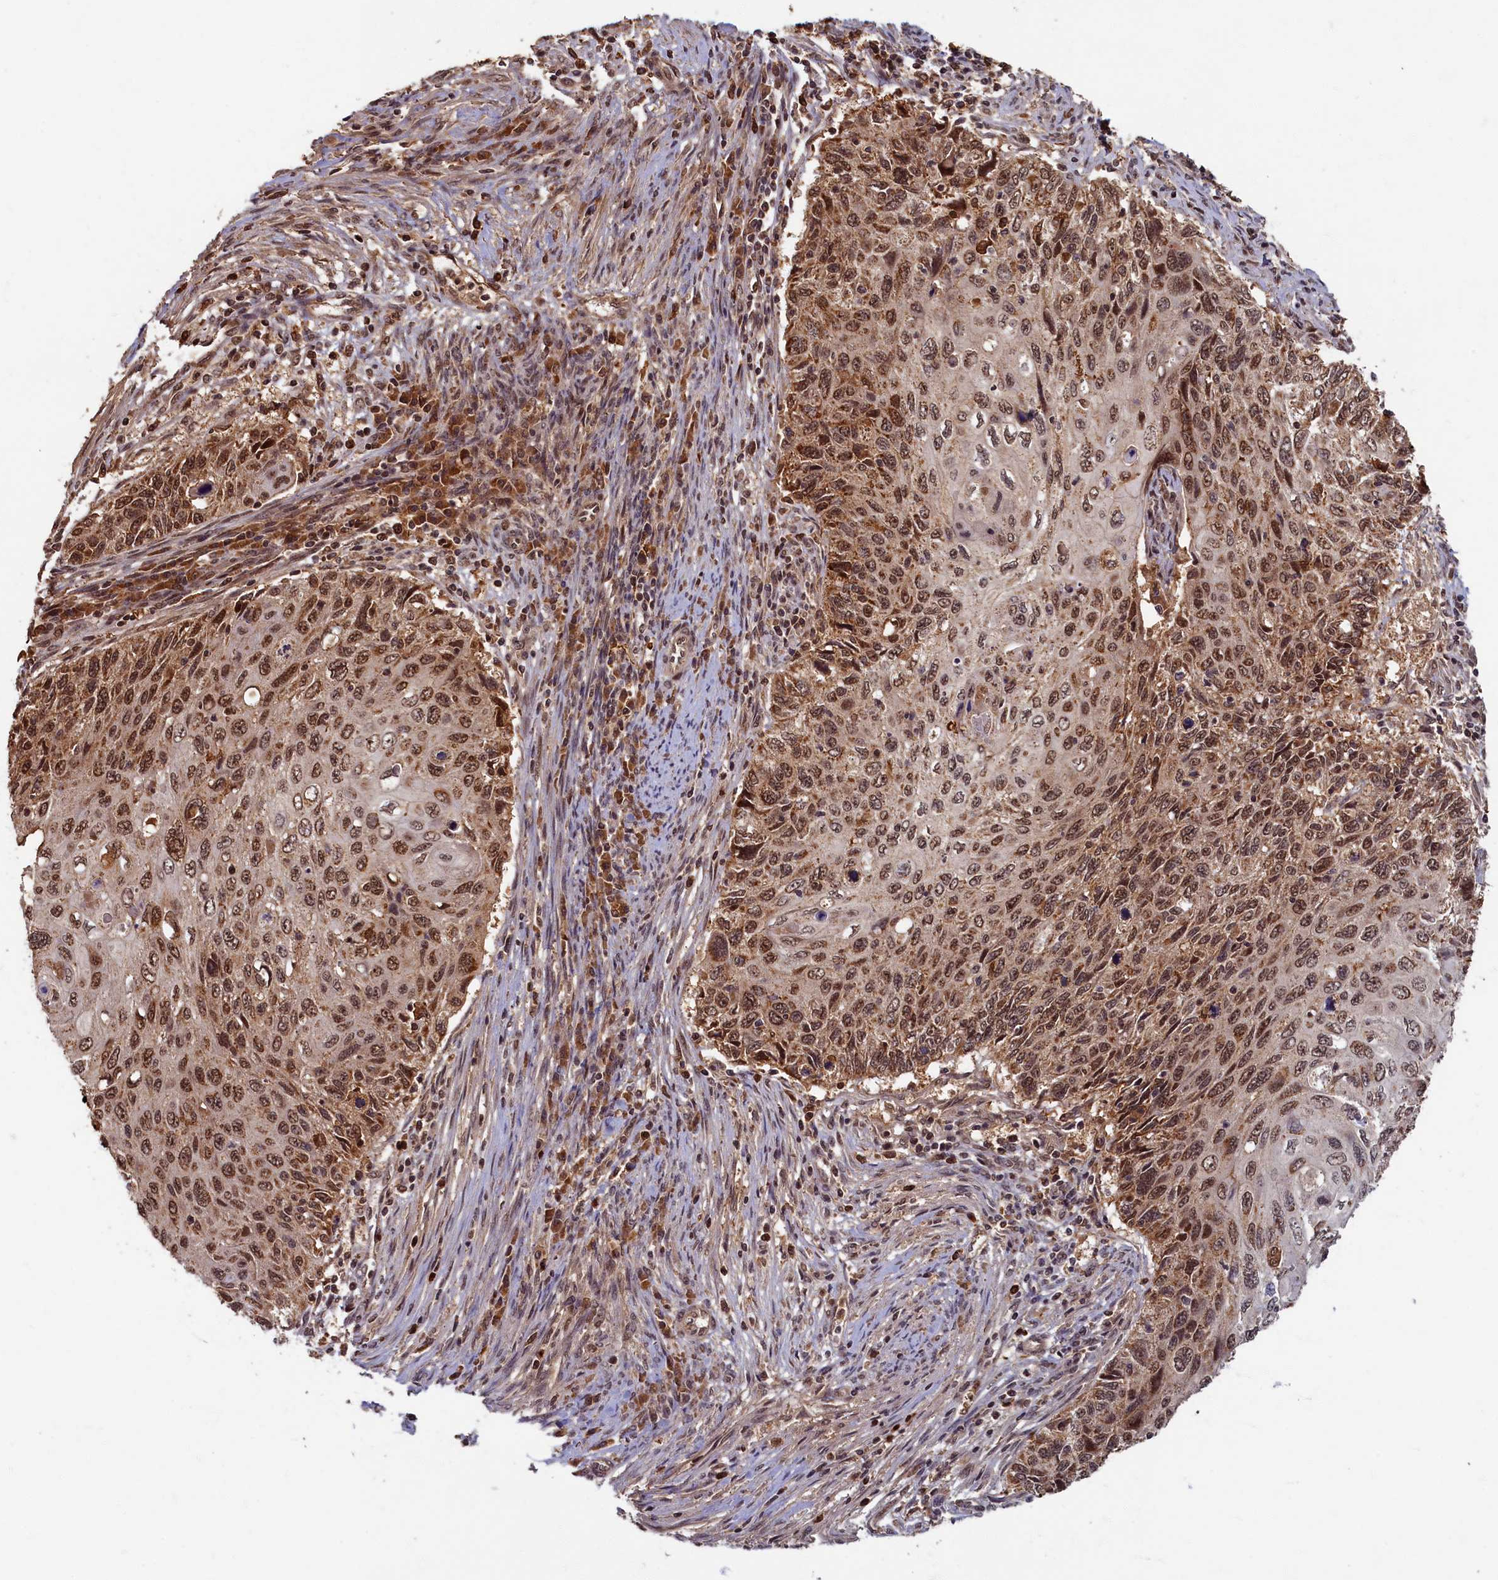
{"staining": {"intensity": "moderate", "quantity": ">75%", "location": "cytoplasmic/membranous,nuclear"}, "tissue": "cervical cancer", "cell_type": "Tumor cells", "image_type": "cancer", "snomed": [{"axis": "morphology", "description": "Squamous cell carcinoma, NOS"}, {"axis": "topography", "description": "Cervix"}], "caption": "Tumor cells reveal moderate cytoplasmic/membranous and nuclear staining in about >75% of cells in cervical cancer (squamous cell carcinoma).", "gene": "BRCA1", "patient": {"sex": "female", "age": 70}}